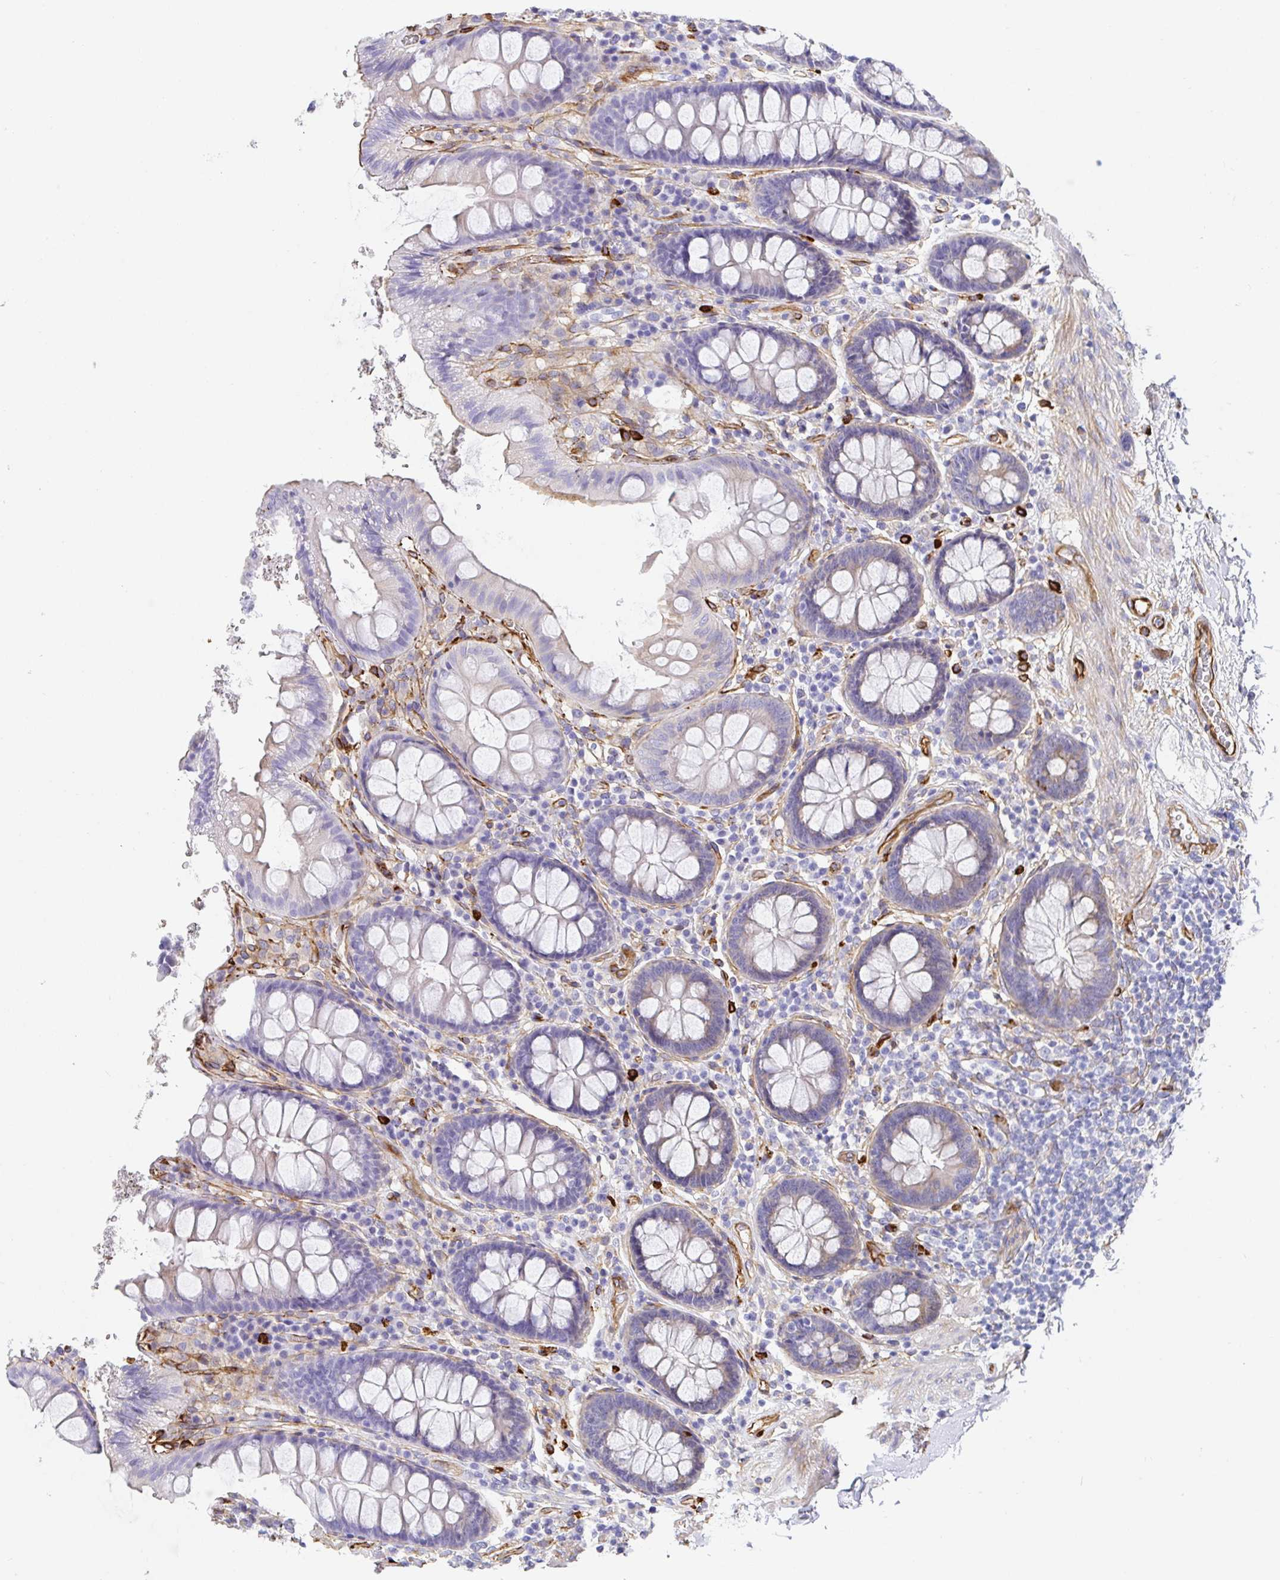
{"staining": {"intensity": "moderate", "quantity": ">75%", "location": "cytoplasmic/membranous"}, "tissue": "colon", "cell_type": "Endothelial cells", "image_type": "normal", "snomed": [{"axis": "morphology", "description": "Normal tissue, NOS"}, {"axis": "topography", "description": "Colon"}], "caption": "Moderate cytoplasmic/membranous protein staining is present in about >75% of endothelial cells in colon. (DAB = brown stain, brightfield microscopy at high magnification).", "gene": "DOCK1", "patient": {"sex": "male", "age": 84}}